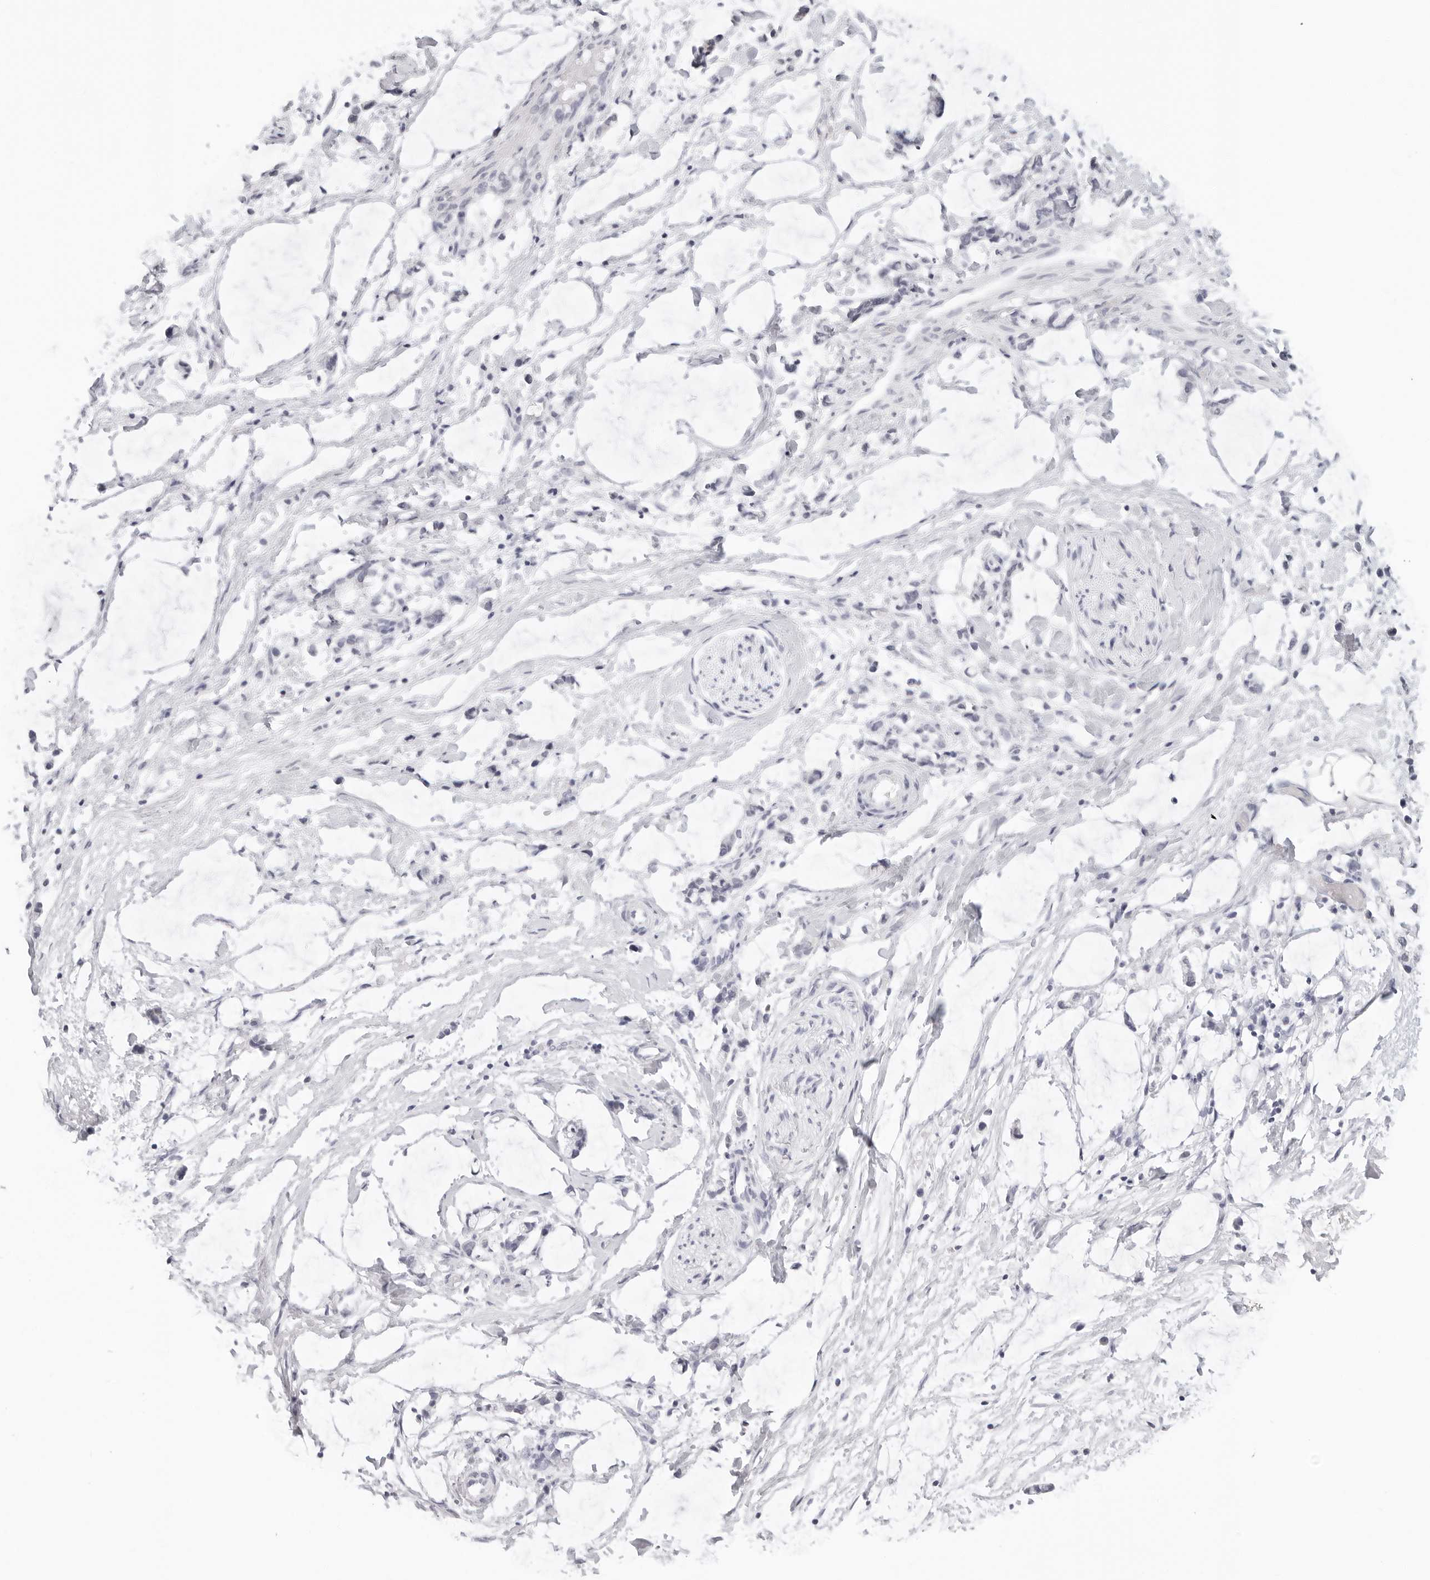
{"staining": {"intensity": "negative", "quantity": "none", "location": "none"}, "tissue": "adipose tissue", "cell_type": "Adipocytes", "image_type": "normal", "snomed": [{"axis": "morphology", "description": "Normal tissue, NOS"}, {"axis": "morphology", "description": "Adenocarcinoma, NOS"}, {"axis": "topography", "description": "Colon"}, {"axis": "topography", "description": "Peripheral nerve tissue"}], "caption": "An immunohistochemistry (IHC) photomicrograph of unremarkable adipose tissue is shown. There is no staining in adipocytes of adipose tissue. (DAB IHC with hematoxylin counter stain).", "gene": "EDN2", "patient": {"sex": "male", "age": 14}}